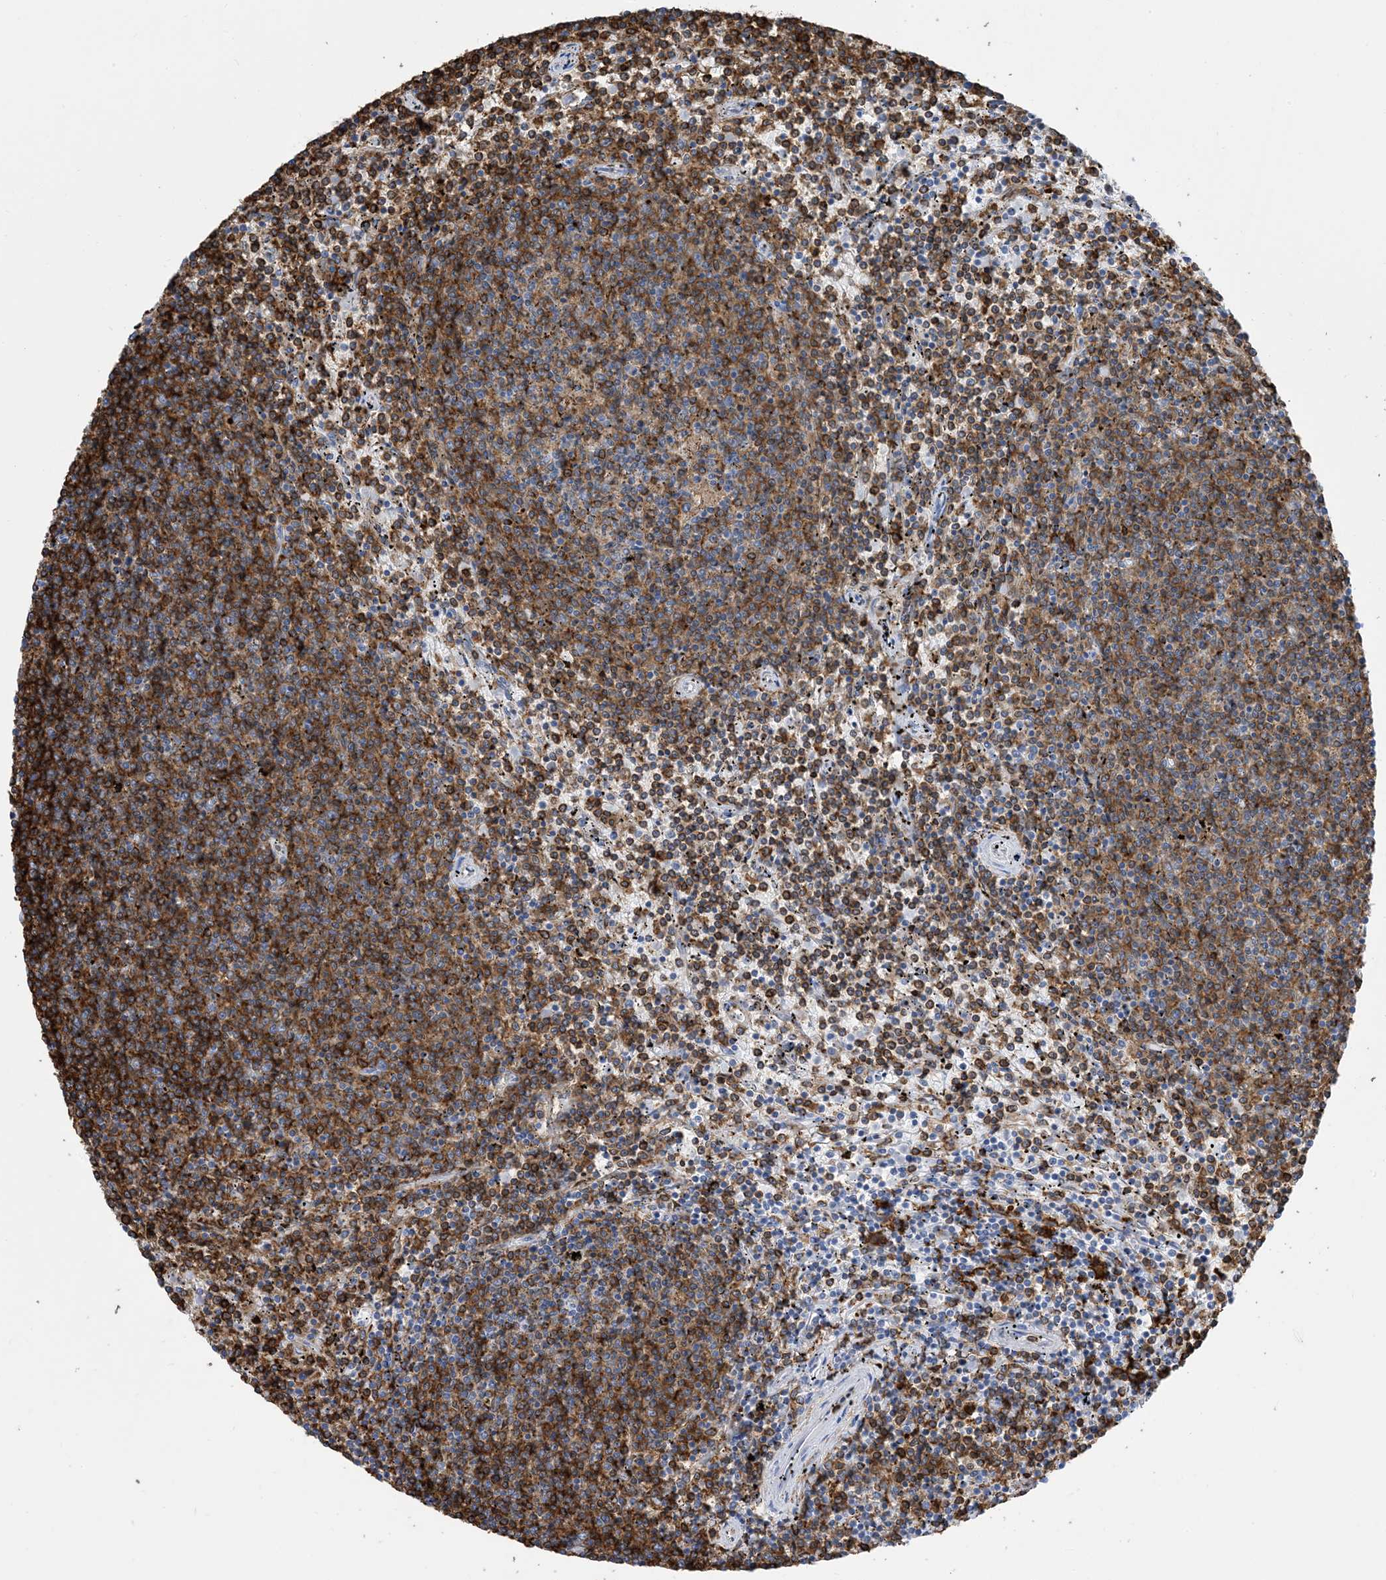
{"staining": {"intensity": "moderate", "quantity": "25%-75%", "location": "cytoplasmic/membranous"}, "tissue": "lymphoma", "cell_type": "Tumor cells", "image_type": "cancer", "snomed": [{"axis": "morphology", "description": "Malignant lymphoma, non-Hodgkin's type, Low grade"}, {"axis": "topography", "description": "Spleen"}], "caption": "An image of lymphoma stained for a protein reveals moderate cytoplasmic/membranous brown staining in tumor cells.", "gene": "DPH3", "patient": {"sex": "female", "age": 50}}